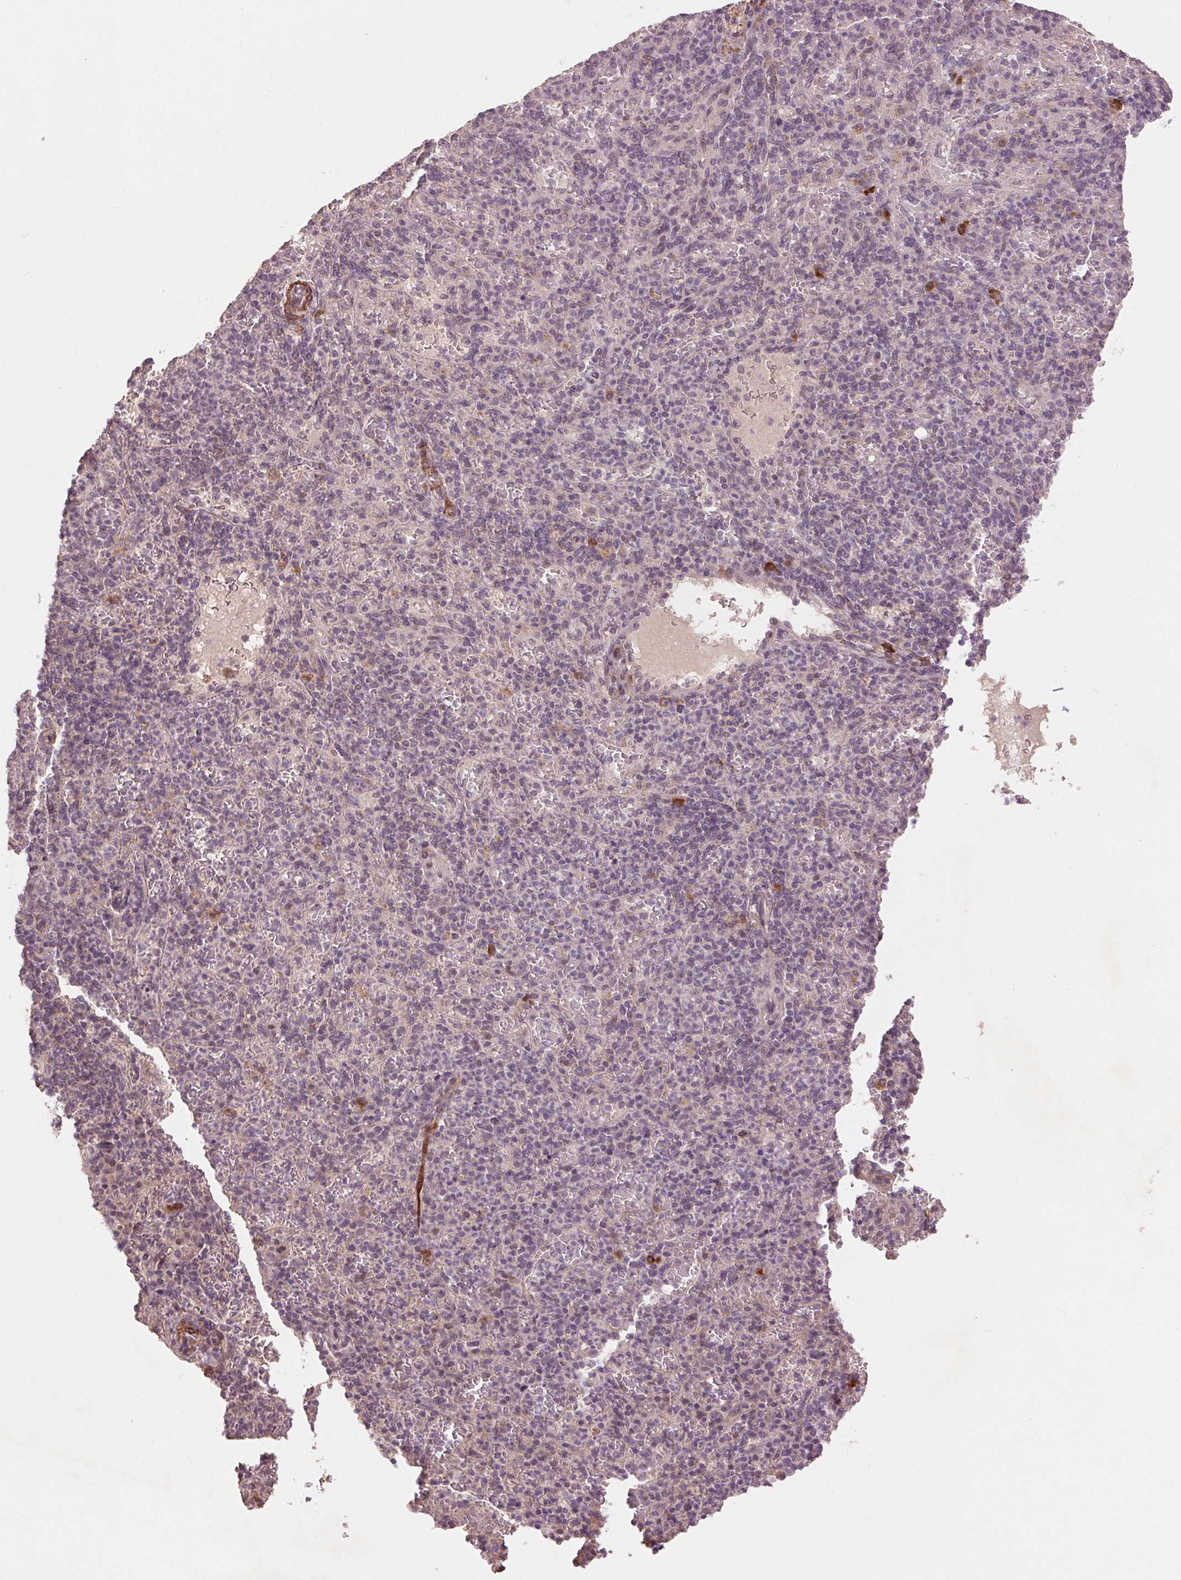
{"staining": {"intensity": "weak", "quantity": "25%-75%", "location": "cytoplasmic/membranous"}, "tissue": "spleen", "cell_type": "Cells in red pulp", "image_type": "normal", "snomed": [{"axis": "morphology", "description": "Normal tissue, NOS"}, {"axis": "topography", "description": "Spleen"}], "caption": "Cells in red pulp show low levels of weak cytoplasmic/membranous expression in approximately 25%-75% of cells in normal human spleen.", "gene": "SMLR1", "patient": {"sex": "female", "age": 74}}